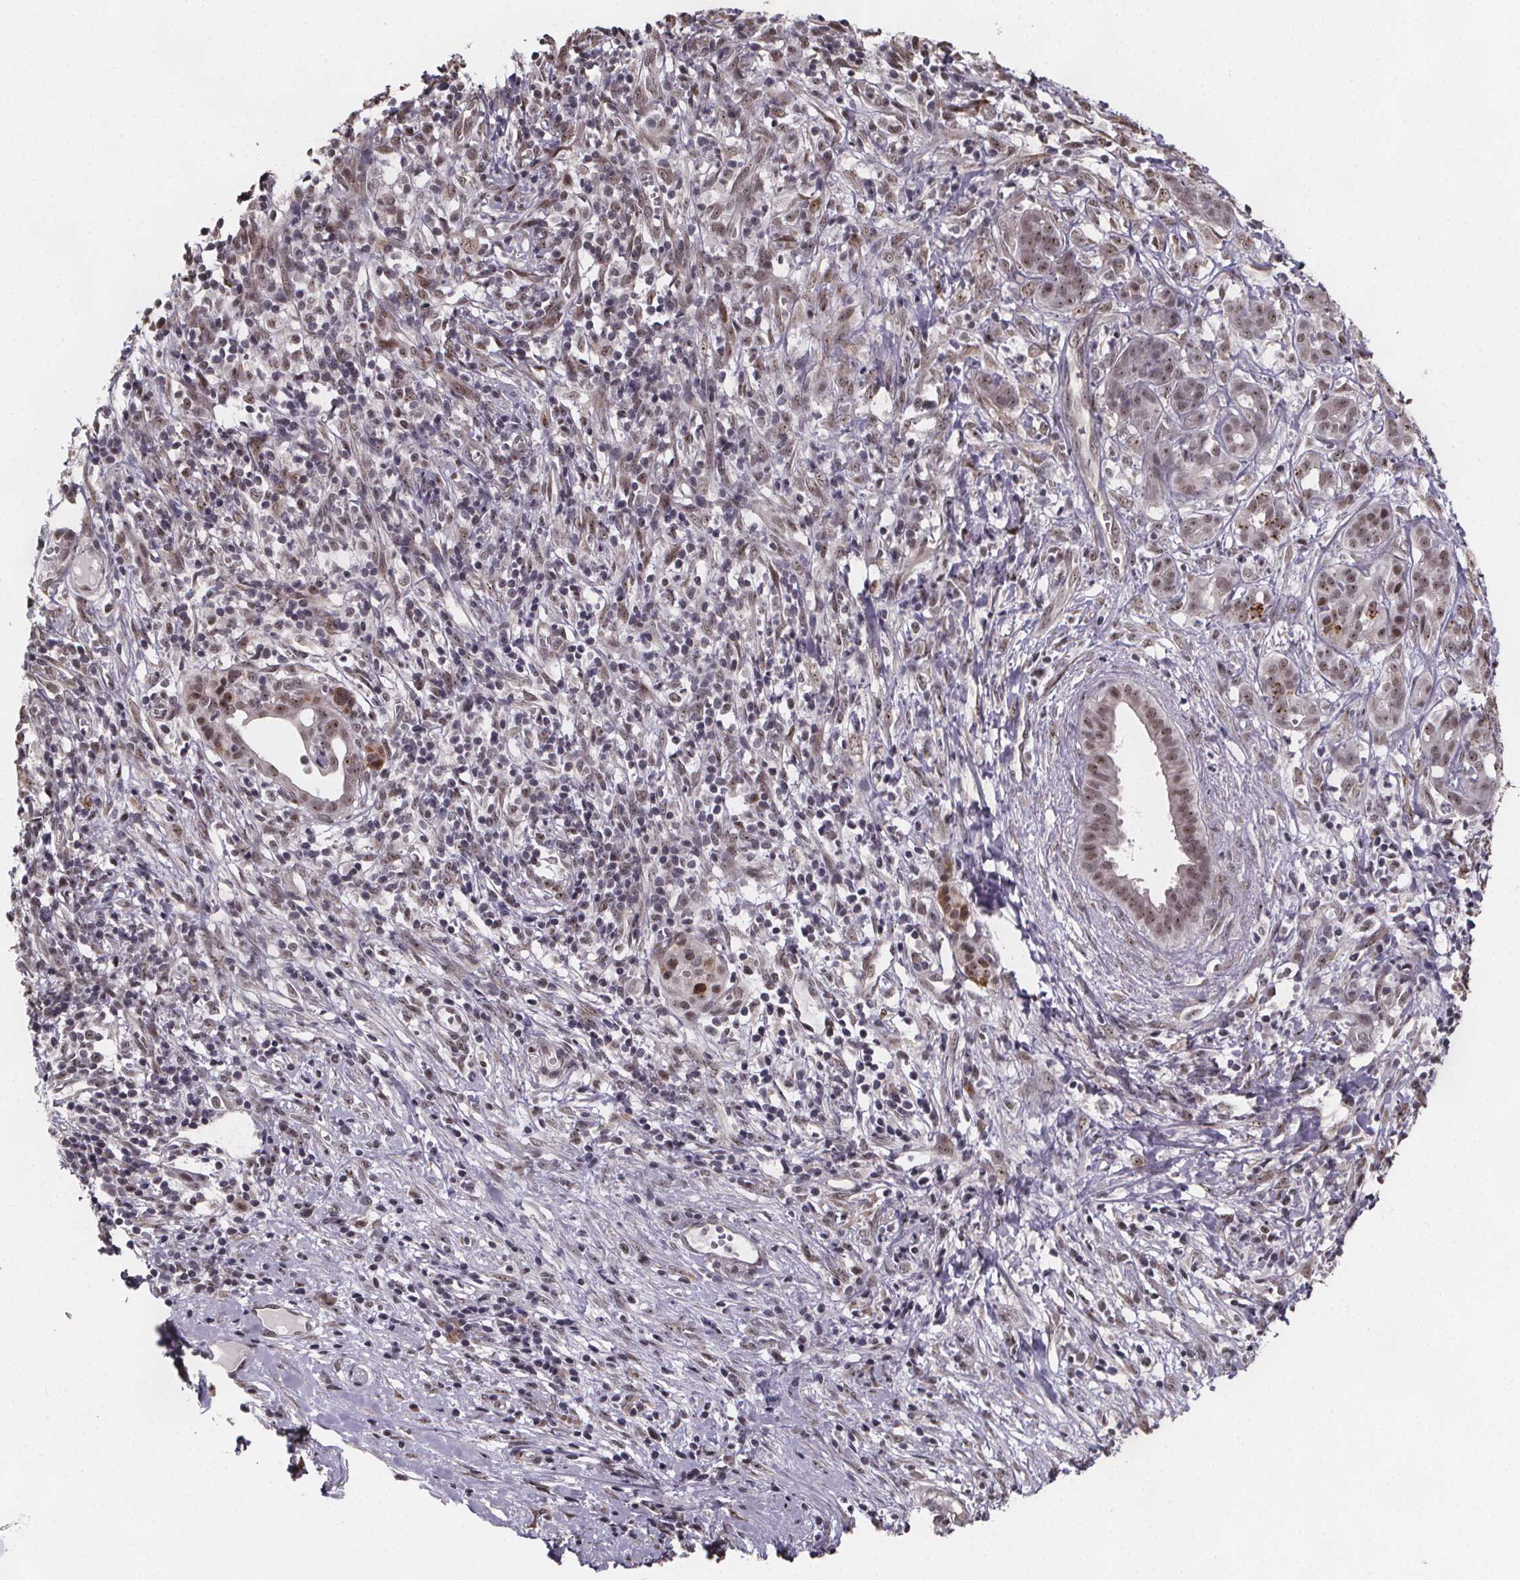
{"staining": {"intensity": "weak", "quantity": ">75%", "location": "nuclear"}, "tissue": "pancreatic cancer", "cell_type": "Tumor cells", "image_type": "cancer", "snomed": [{"axis": "morphology", "description": "Adenocarcinoma, NOS"}, {"axis": "topography", "description": "Pancreas"}], "caption": "IHC of human pancreatic adenocarcinoma displays low levels of weak nuclear positivity in about >75% of tumor cells. (IHC, brightfield microscopy, high magnification).", "gene": "U2SURP", "patient": {"sex": "male", "age": 61}}